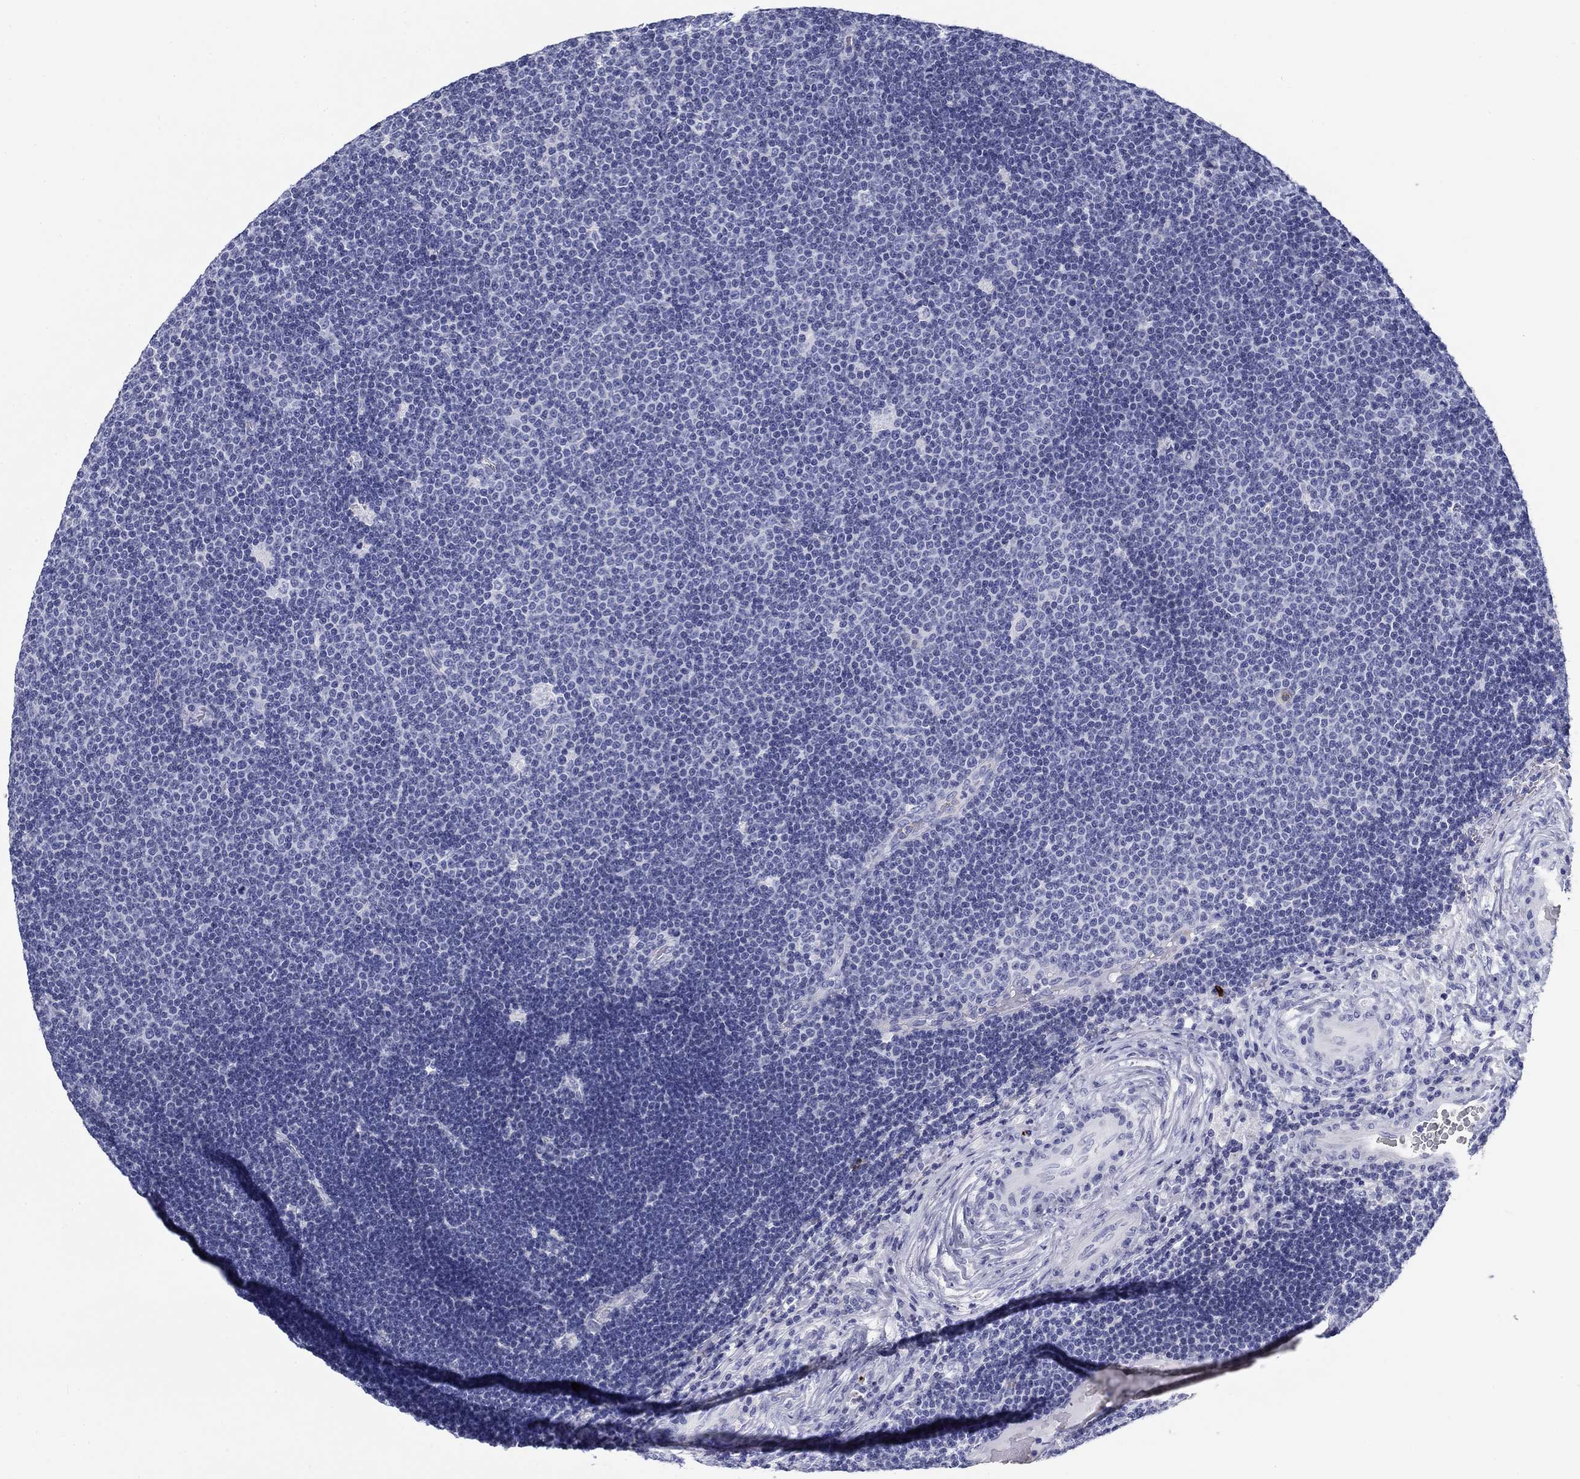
{"staining": {"intensity": "negative", "quantity": "none", "location": "none"}, "tissue": "lymphoma", "cell_type": "Tumor cells", "image_type": "cancer", "snomed": [{"axis": "morphology", "description": "Malignant lymphoma, non-Hodgkin's type, Low grade"}, {"axis": "topography", "description": "Brain"}], "caption": "Tumor cells show no significant protein staining in malignant lymphoma, non-Hodgkin's type (low-grade).", "gene": "CD40LG", "patient": {"sex": "female", "age": 66}}